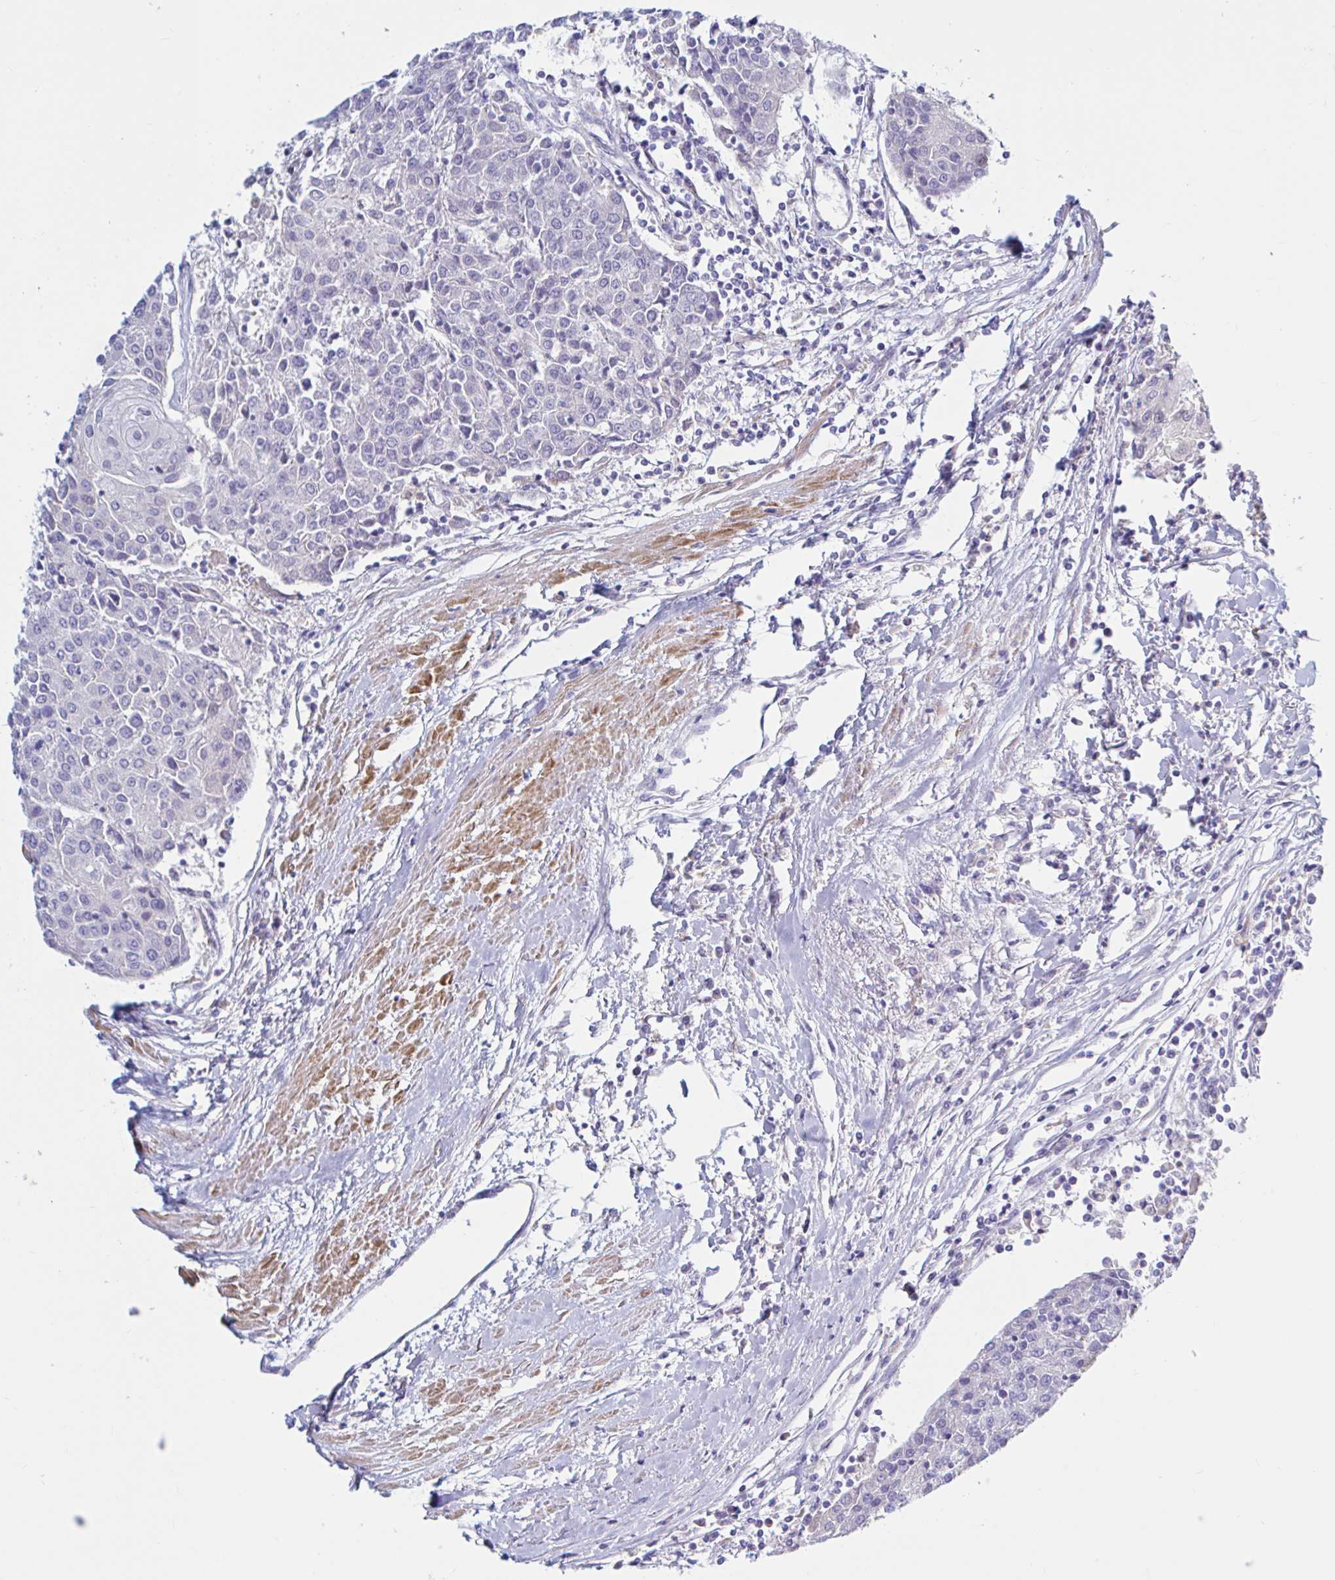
{"staining": {"intensity": "negative", "quantity": "none", "location": "none"}, "tissue": "urothelial cancer", "cell_type": "Tumor cells", "image_type": "cancer", "snomed": [{"axis": "morphology", "description": "Urothelial carcinoma, High grade"}, {"axis": "topography", "description": "Urinary bladder"}], "caption": "The micrograph demonstrates no staining of tumor cells in urothelial cancer.", "gene": "NBPF3", "patient": {"sex": "female", "age": 85}}